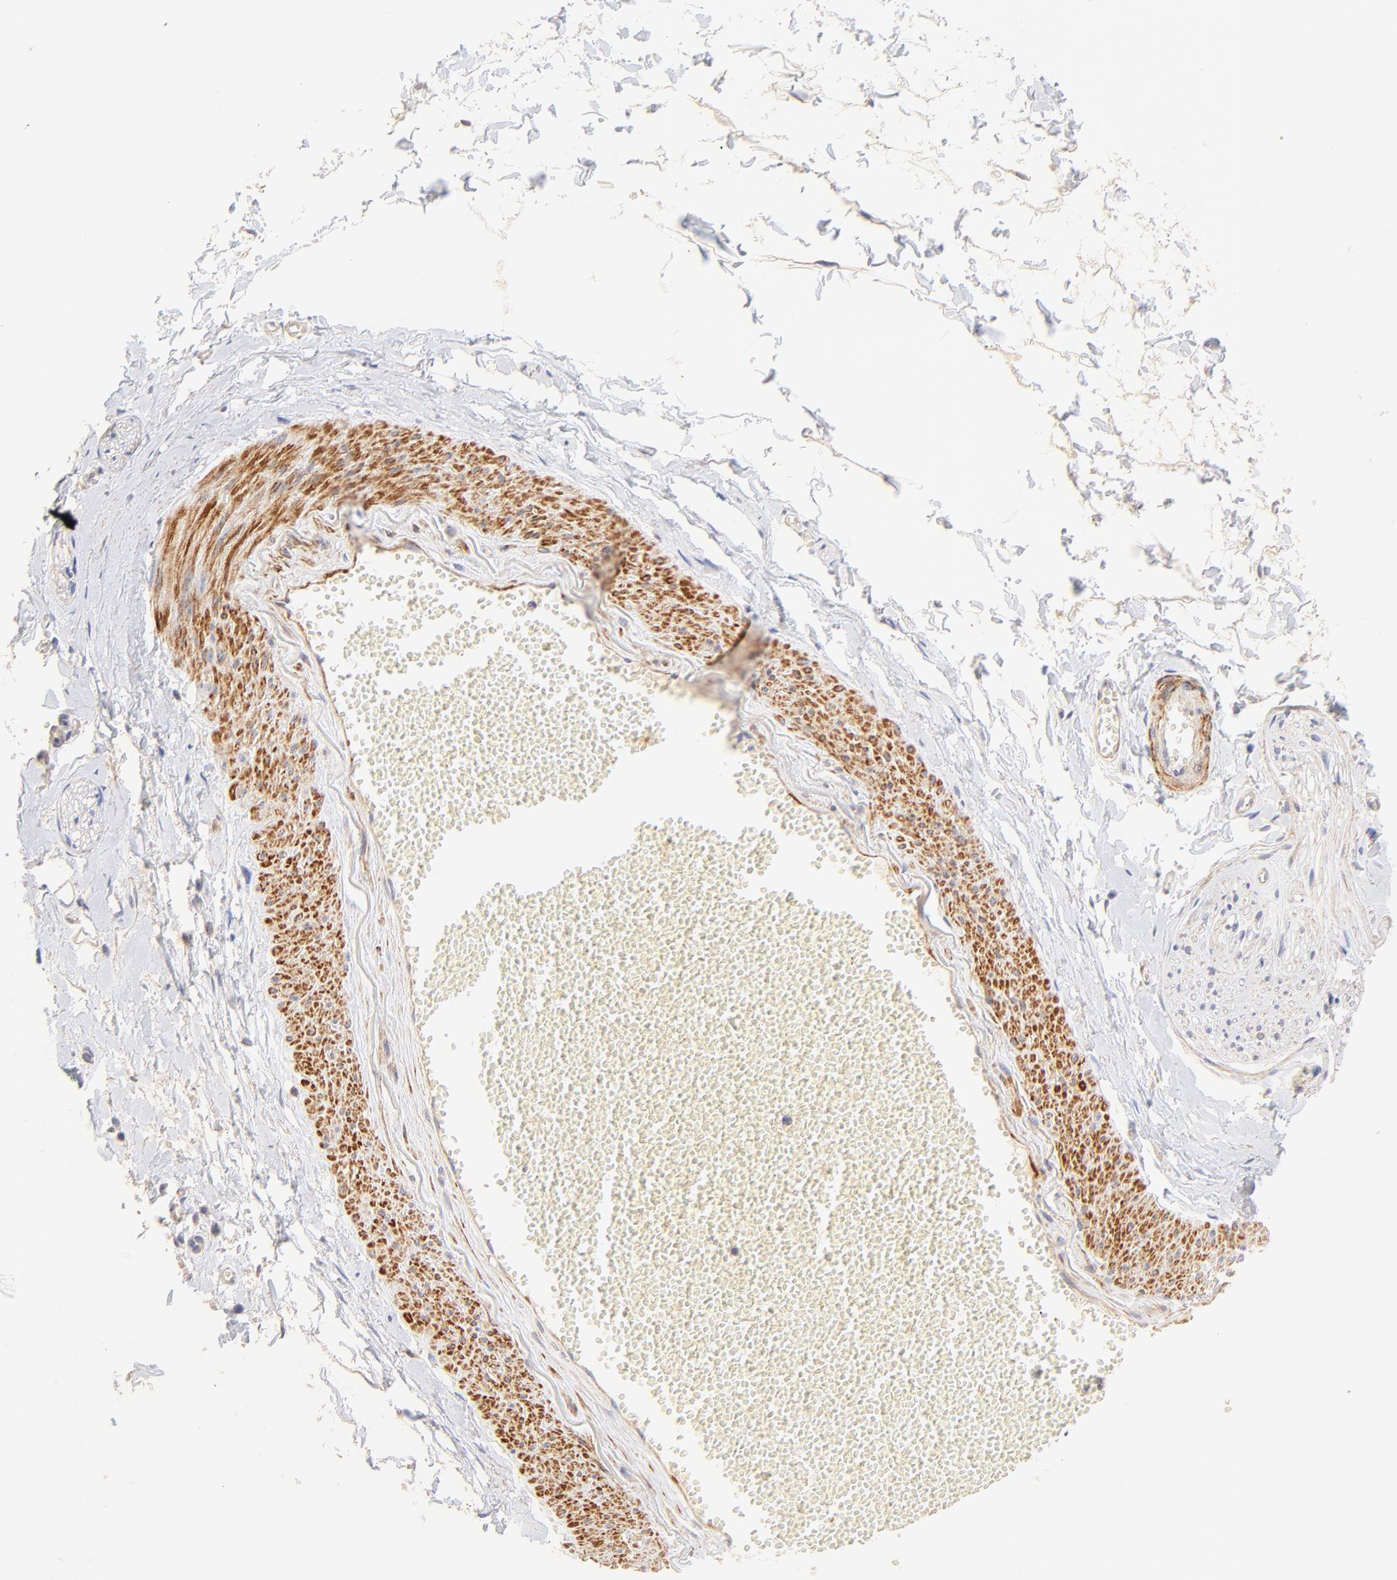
{"staining": {"intensity": "negative", "quantity": "none", "location": "none"}, "tissue": "adipose tissue", "cell_type": "Adipocytes", "image_type": "normal", "snomed": [{"axis": "morphology", "description": "Normal tissue, NOS"}, {"axis": "morphology", "description": "Inflammation, NOS"}, {"axis": "topography", "description": "Salivary gland"}, {"axis": "topography", "description": "Peripheral nerve tissue"}], "caption": "There is no significant positivity in adipocytes of adipose tissue. (Stains: DAB (3,3'-diaminobenzidine) immunohistochemistry (IHC) with hematoxylin counter stain, Microscopy: brightfield microscopy at high magnification).", "gene": "ACTRT1", "patient": {"sex": "female", "age": 75}}